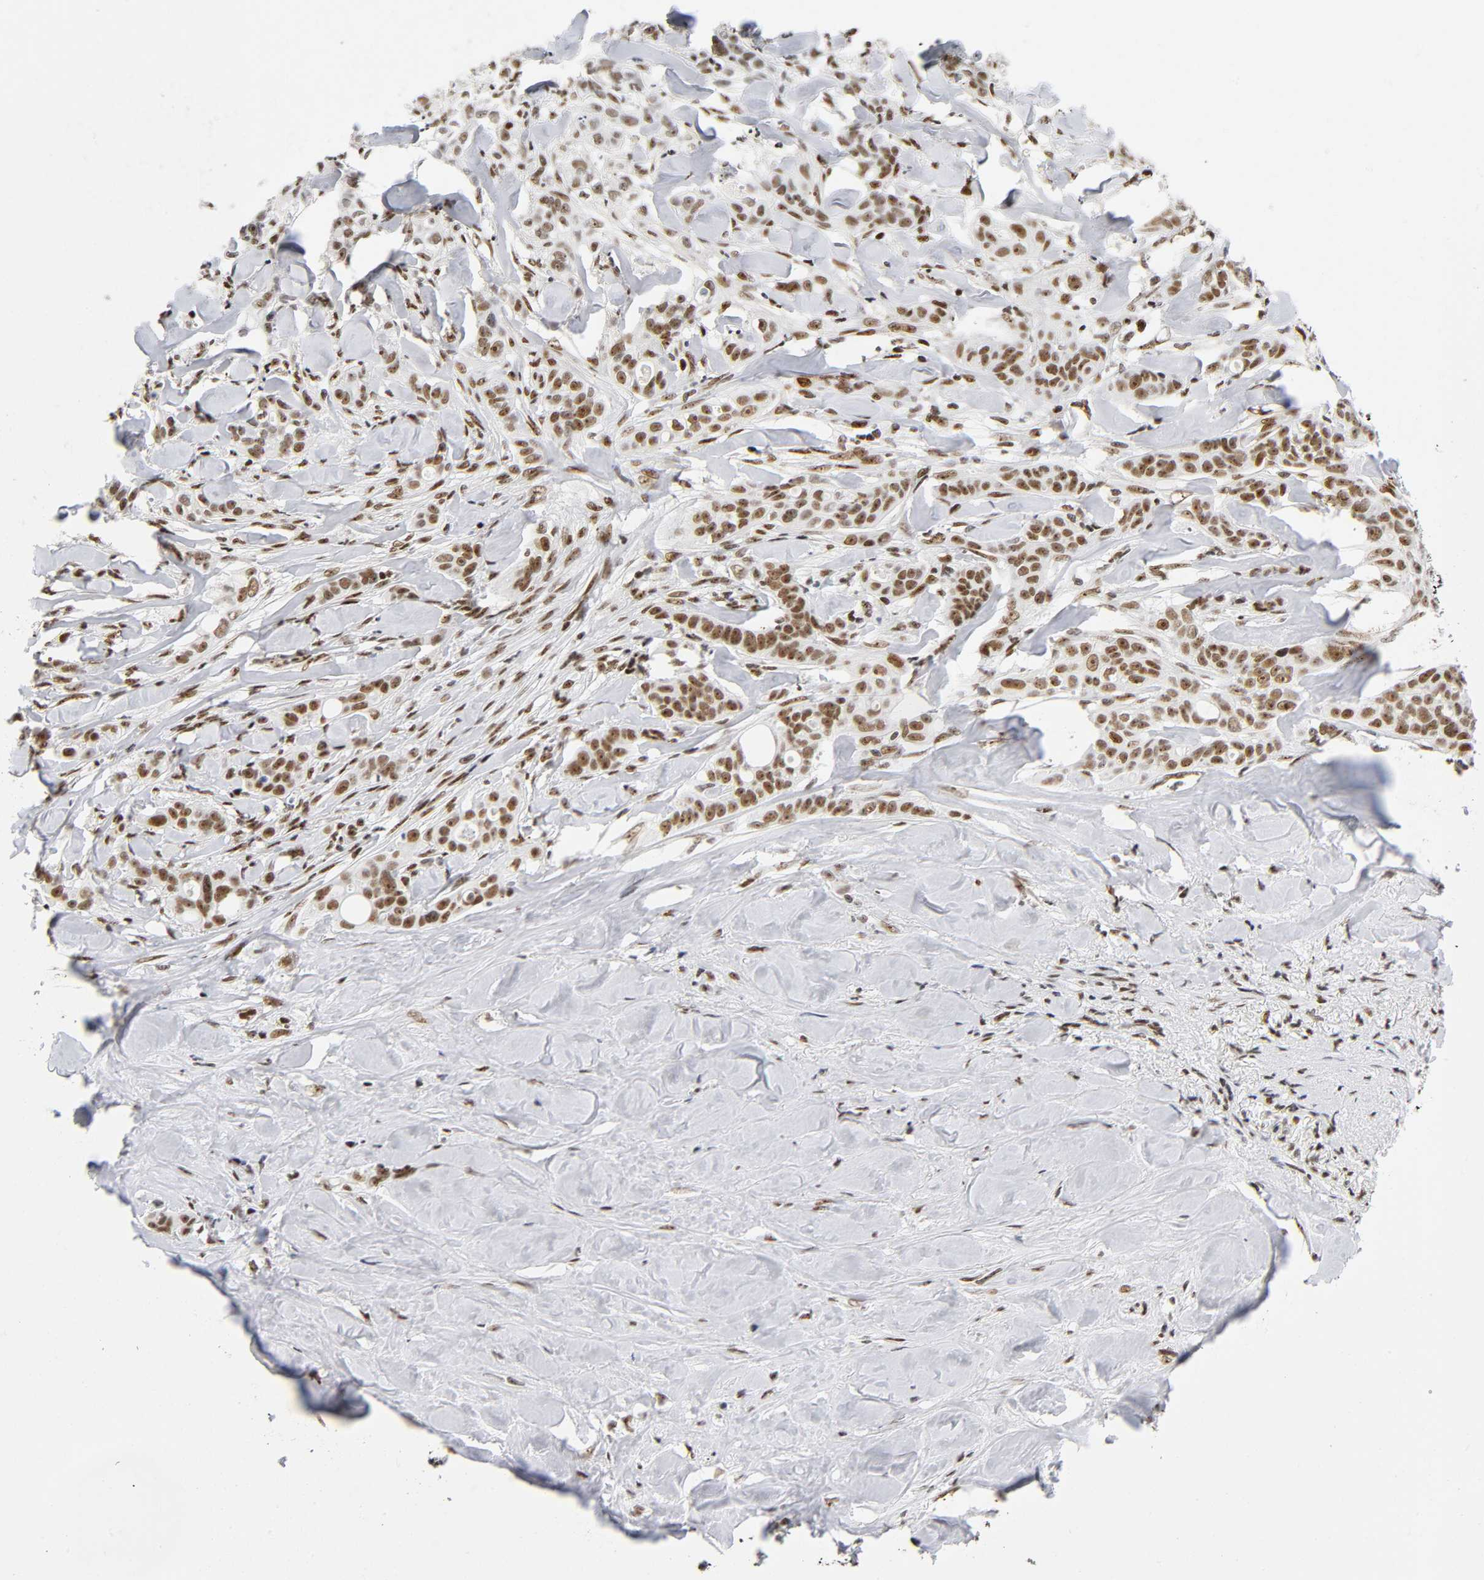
{"staining": {"intensity": "moderate", "quantity": ">75%", "location": "nuclear"}, "tissue": "liver cancer", "cell_type": "Tumor cells", "image_type": "cancer", "snomed": [{"axis": "morphology", "description": "Cholangiocarcinoma"}, {"axis": "topography", "description": "Liver"}], "caption": "Immunohistochemistry histopathology image of human cholangiocarcinoma (liver) stained for a protein (brown), which displays medium levels of moderate nuclear staining in approximately >75% of tumor cells.", "gene": "UBTF", "patient": {"sex": "female", "age": 67}}